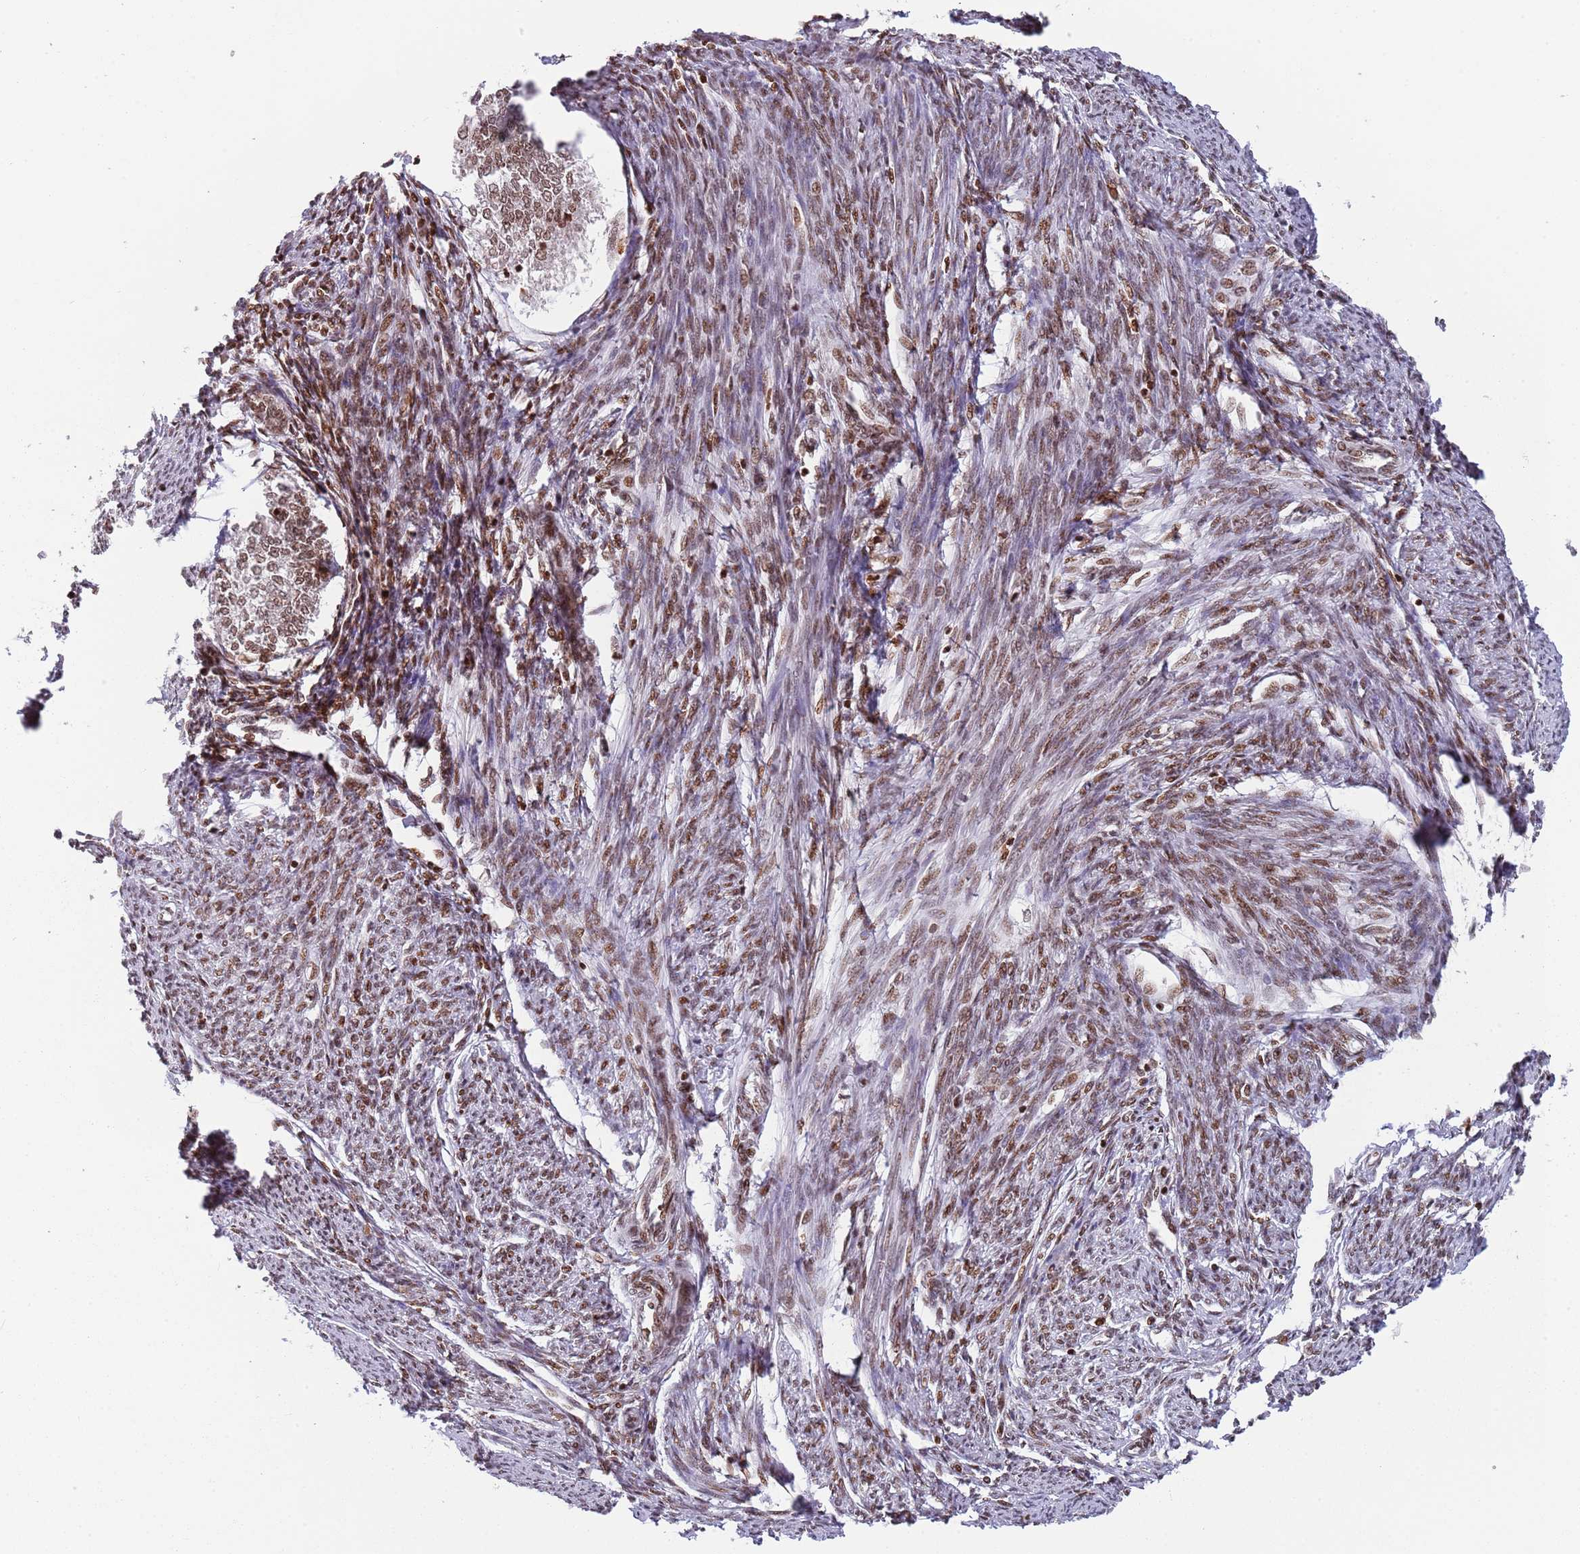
{"staining": {"intensity": "moderate", "quantity": "25%-75%", "location": "nuclear"}, "tissue": "smooth muscle", "cell_type": "Smooth muscle cells", "image_type": "normal", "snomed": [{"axis": "morphology", "description": "Normal tissue, NOS"}, {"axis": "topography", "description": "Smooth muscle"}, {"axis": "topography", "description": "Uterus"}], "caption": "Immunohistochemistry (IHC) of benign smooth muscle shows medium levels of moderate nuclear positivity in approximately 25%-75% of smooth muscle cells.", "gene": "SH3RF3", "patient": {"sex": "female", "age": 59}}